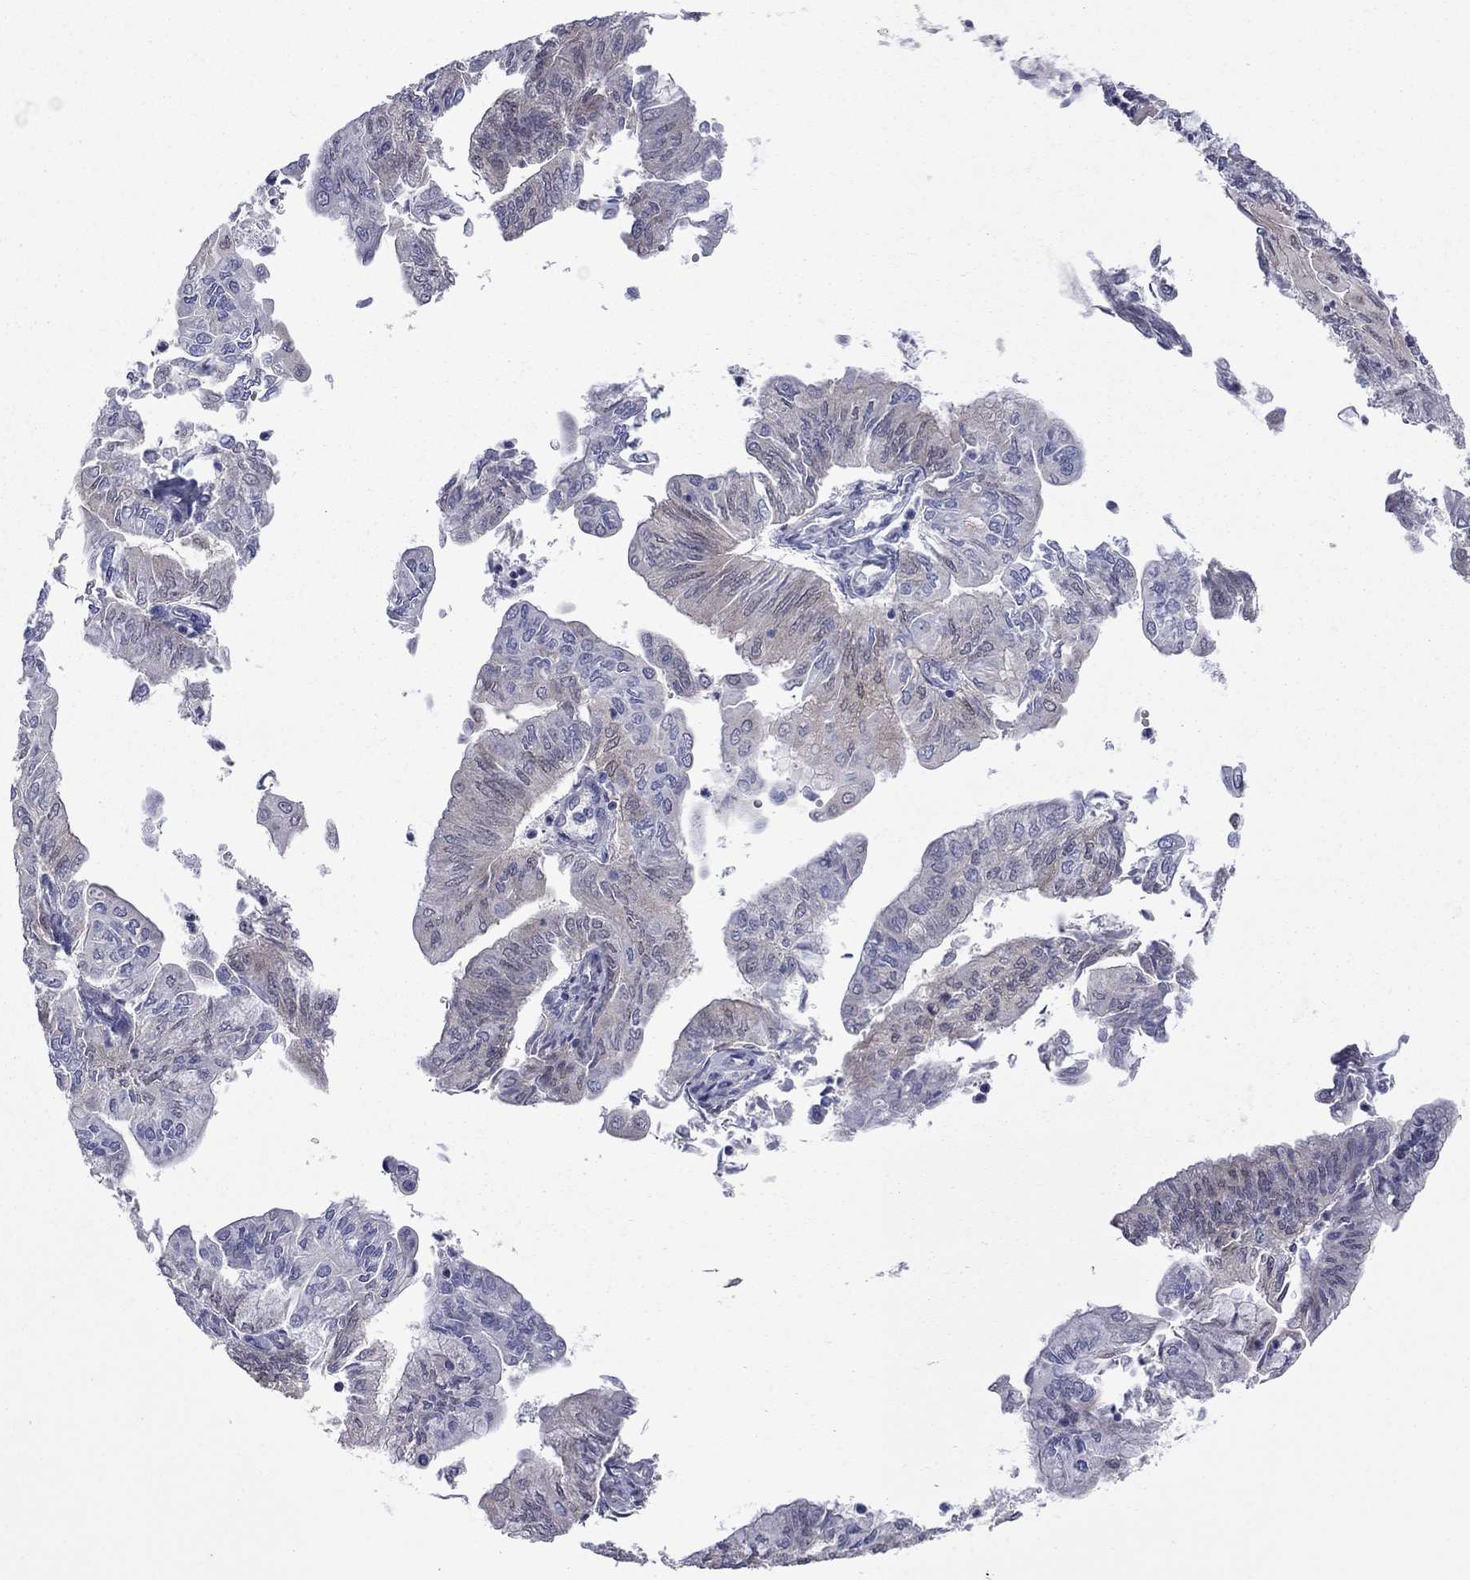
{"staining": {"intensity": "weak", "quantity": "<25%", "location": "cytoplasmic/membranous"}, "tissue": "endometrial cancer", "cell_type": "Tumor cells", "image_type": "cancer", "snomed": [{"axis": "morphology", "description": "Adenocarcinoma, NOS"}, {"axis": "topography", "description": "Endometrium"}], "caption": "Endometrial cancer (adenocarcinoma) was stained to show a protein in brown. There is no significant positivity in tumor cells.", "gene": "CTNNBIP1", "patient": {"sex": "female", "age": 59}}